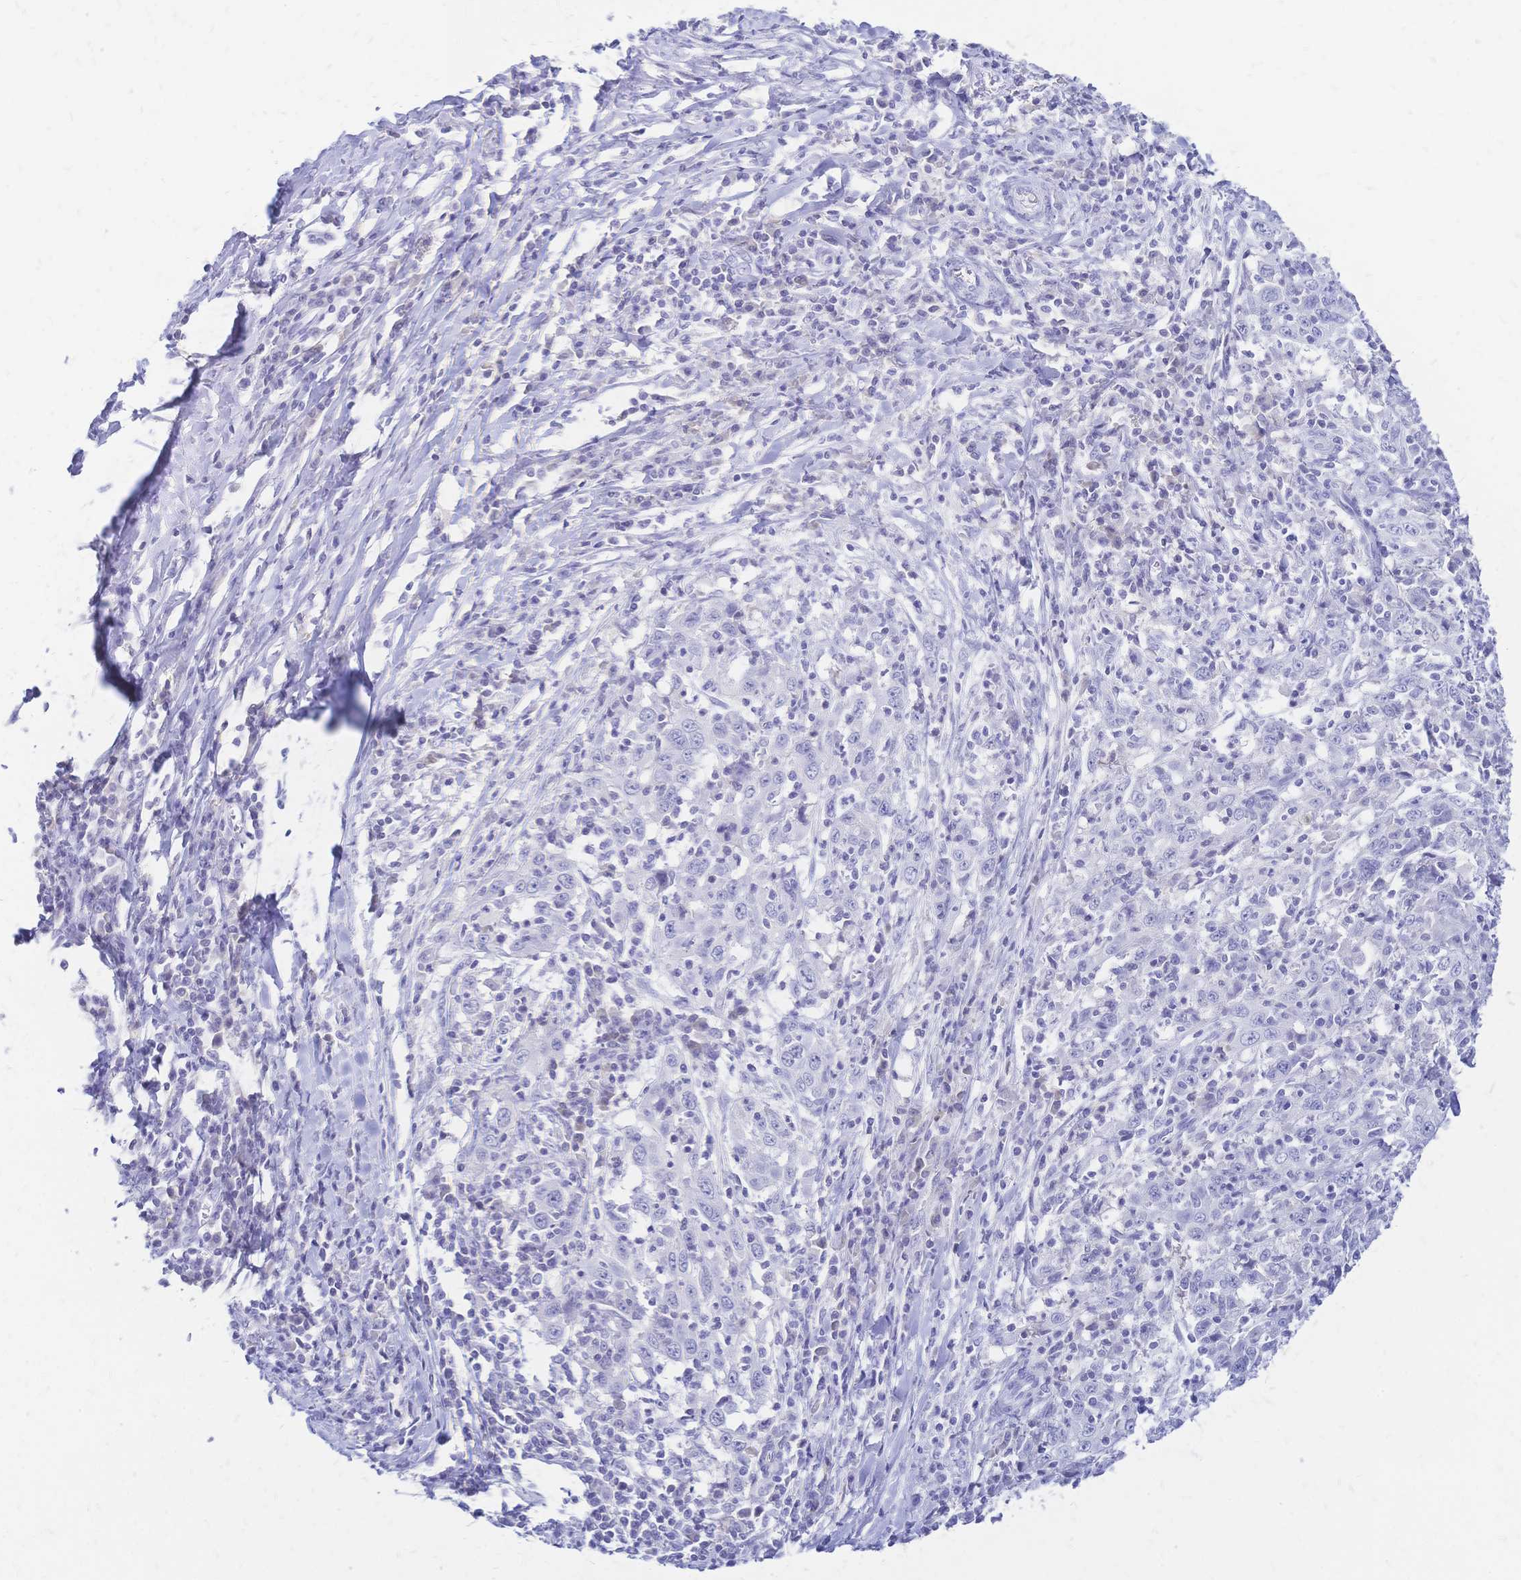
{"staining": {"intensity": "negative", "quantity": "none", "location": "none"}, "tissue": "cervical cancer", "cell_type": "Tumor cells", "image_type": "cancer", "snomed": [{"axis": "morphology", "description": "Squamous cell carcinoma, NOS"}, {"axis": "topography", "description": "Cervix"}], "caption": "This is an immunohistochemistry (IHC) histopathology image of human cervical cancer (squamous cell carcinoma). There is no positivity in tumor cells.", "gene": "FA2H", "patient": {"sex": "female", "age": 46}}